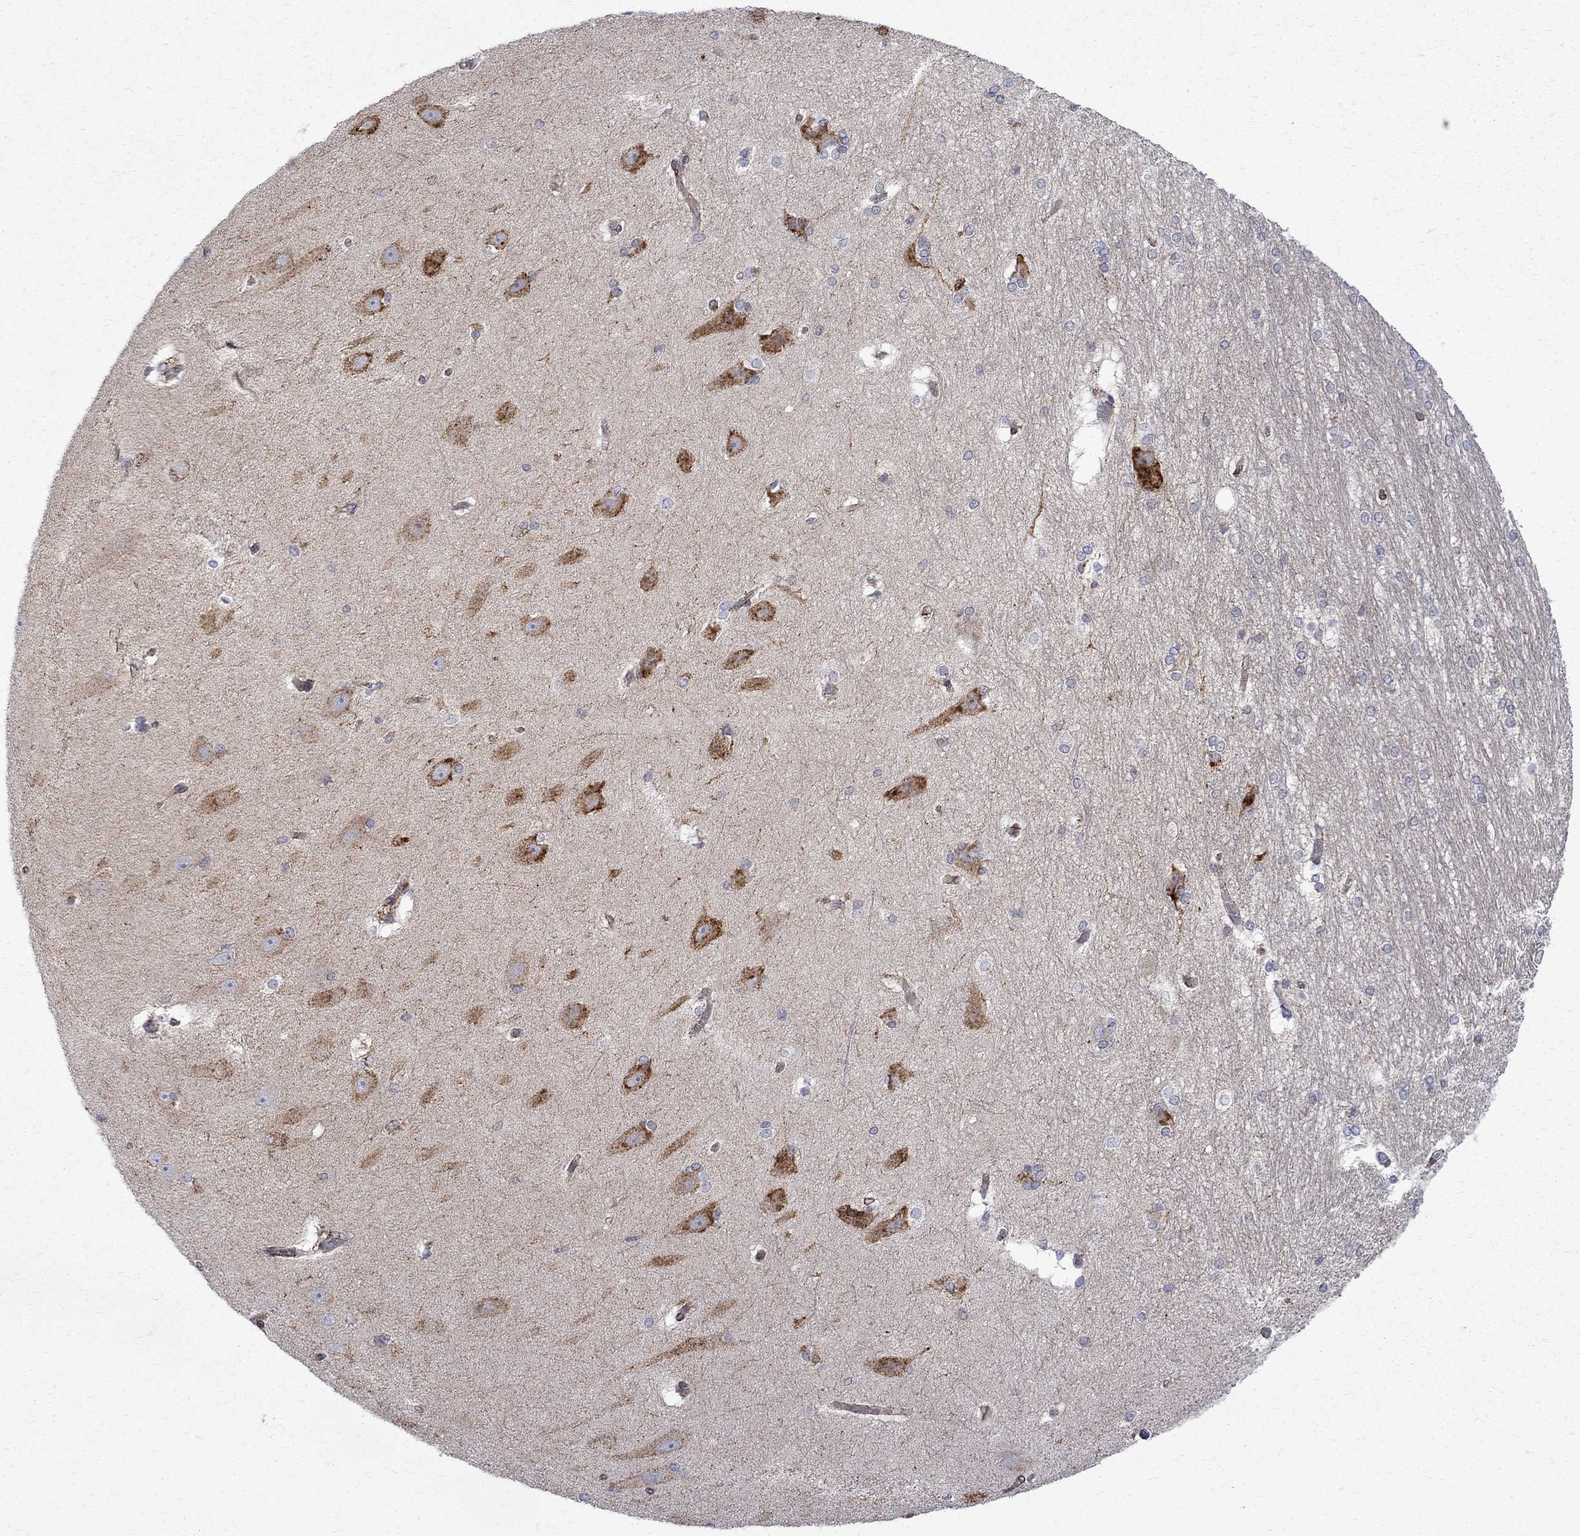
{"staining": {"intensity": "strong", "quantity": "<25%", "location": "cytoplasmic/membranous"}, "tissue": "hippocampus", "cell_type": "Glial cells", "image_type": "normal", "snomed": [{"axis": "morphology", "description": "Normal tissue, NOS"}, {"axis": "topography", "description": "Cerebral cortex"}, {"axis": "topography", "description": "Hippocampus"}], "caption": "Human hippocampus stained with a brown dye displays strong cytoplasmic/membranous positive expression in approximately <25% of glial cells.", "gene": "CAB39L", "patient": {"sex": "female", "age": 19}}